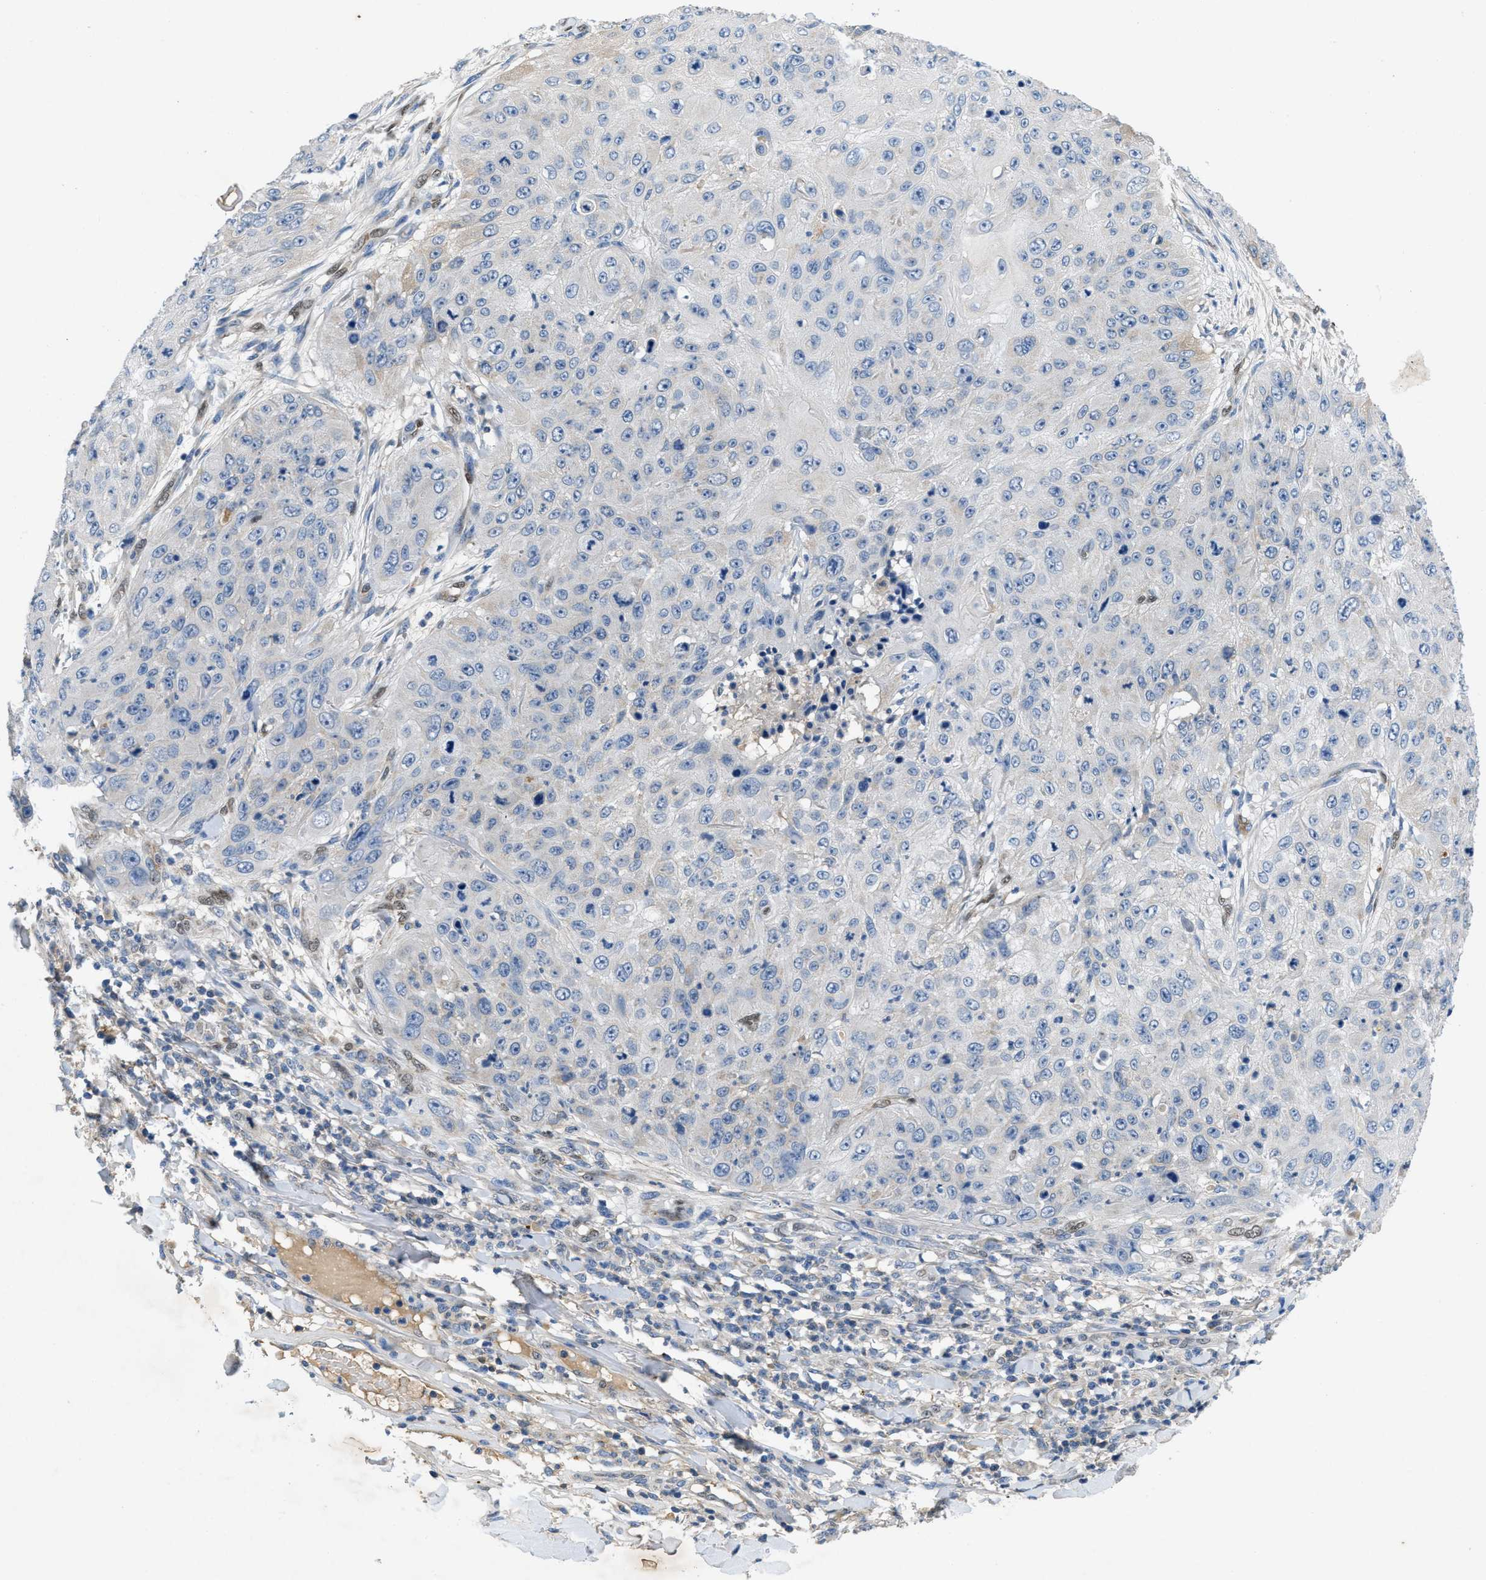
{"staining": {"intensity": "negative", "quantity": "none", "location": "none"}, "tissue": "skin cancer", "cell_type": "Tumor cells", "image_type": "cancer", "snomed": [{"axis": "morphology", "description": "Squamous cell carcinoma, NOS"}, {"axis": "topography", "description": "Skin"}], "caption": "High power microscopy micrograph of an immunohistochemistry (IHC) photomicrograph of skin cancer, revealing no significant expression in tumor cells.", "gene": "PNKD", "patient": {"sex": "female", "age": 80}}